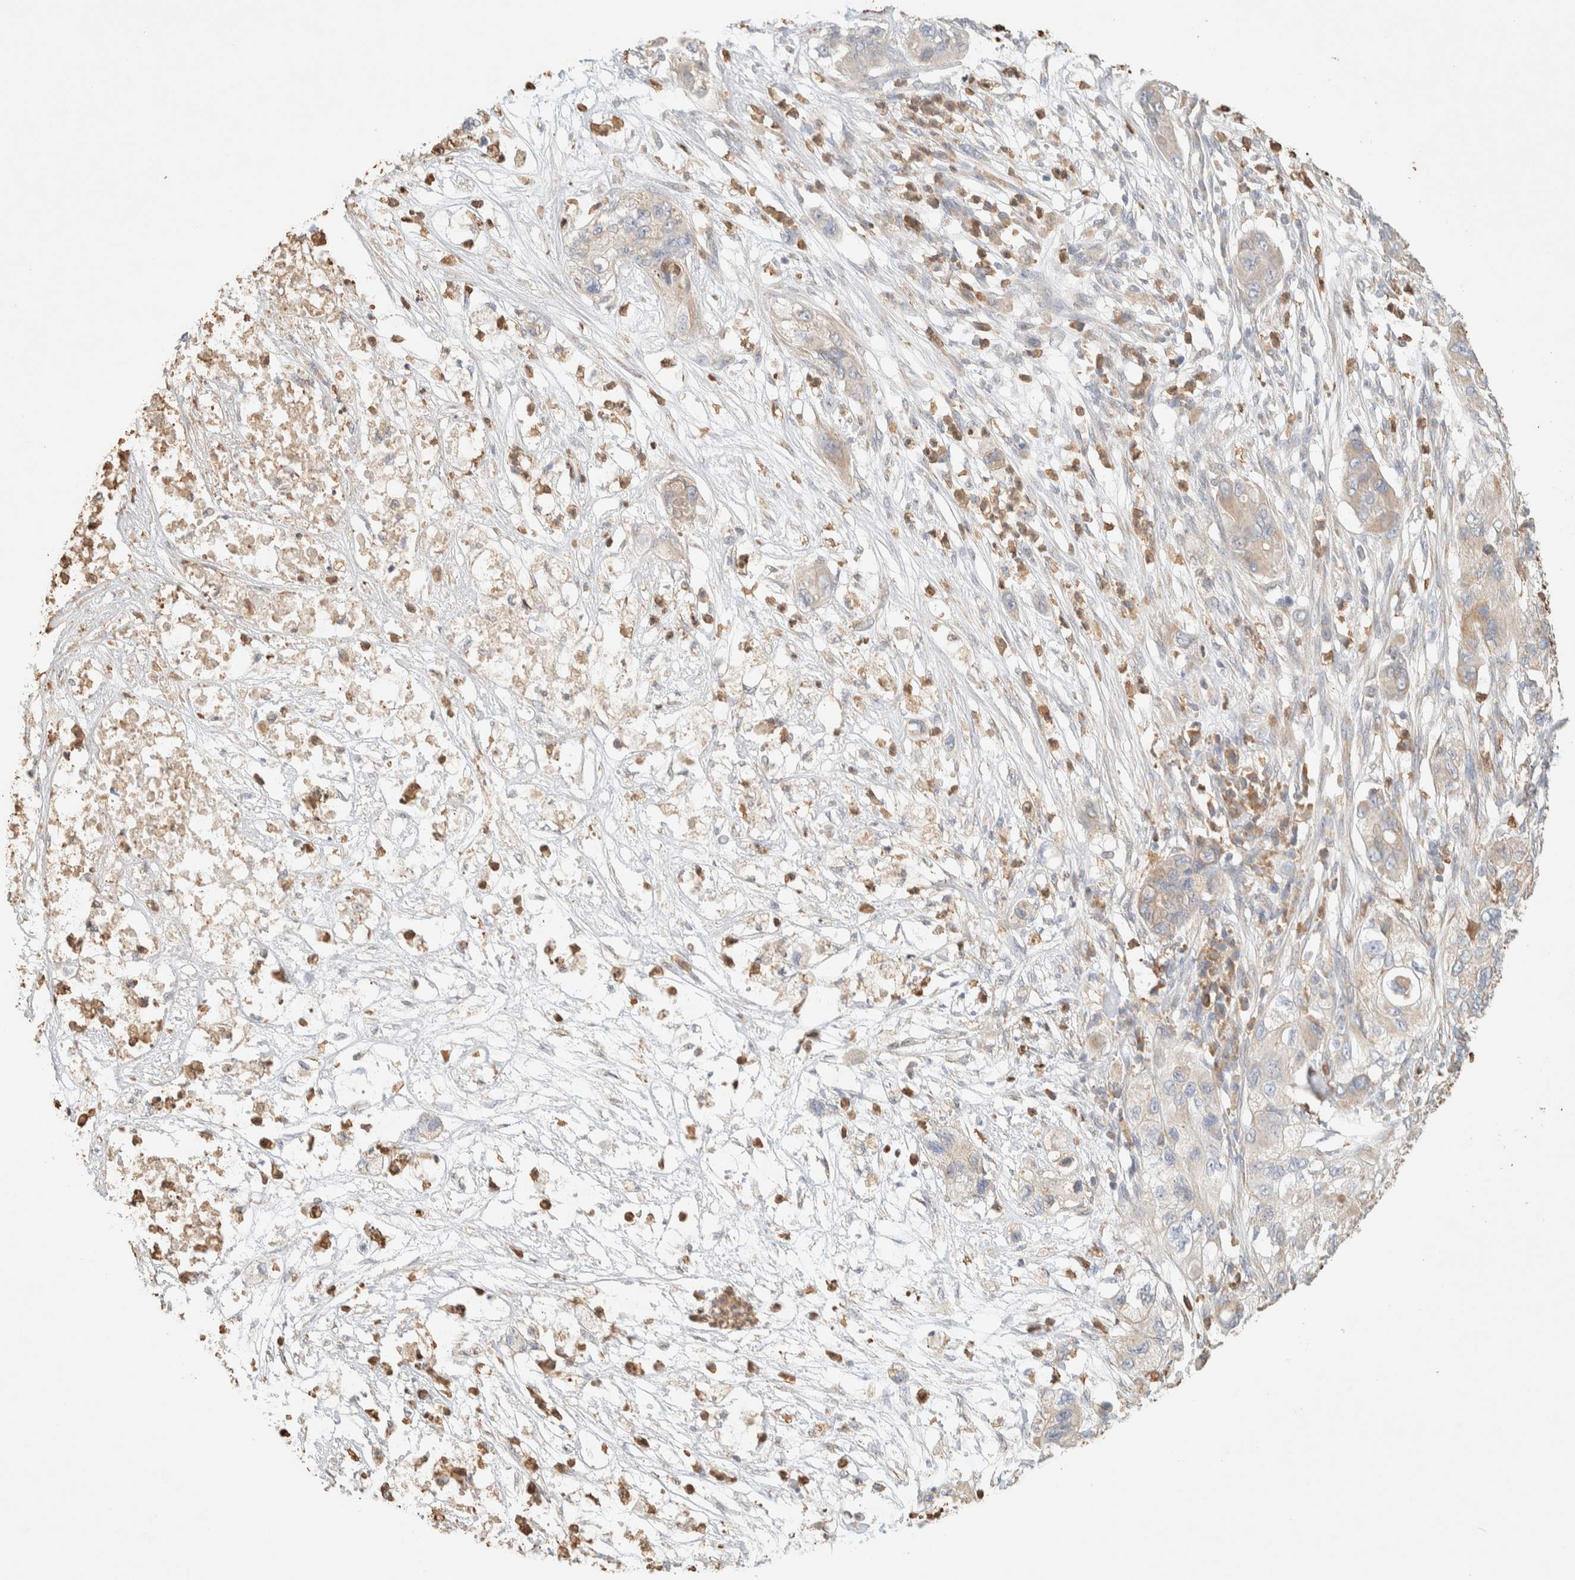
{"staining": {"intensity": "weak", "quantity": "<25%", "location": "cytoplasmic/membranous"}, "tissue": "pancreatic cancer", "cell_type": "Tumor cells", "image_type": "cancer", "snomed": [{"axis": "morphology", "description": "Adenocarcinoma, NOS"}, {"axis": "topography", "description": "Pancreas"}], "caption": "Immunohistochemical staining of human adenocarcinoma (pancreatic) demonstrates no significant staining in tumor cells.", "gene": "TTC3", "patient": {"sex": "female", "age": 78}}